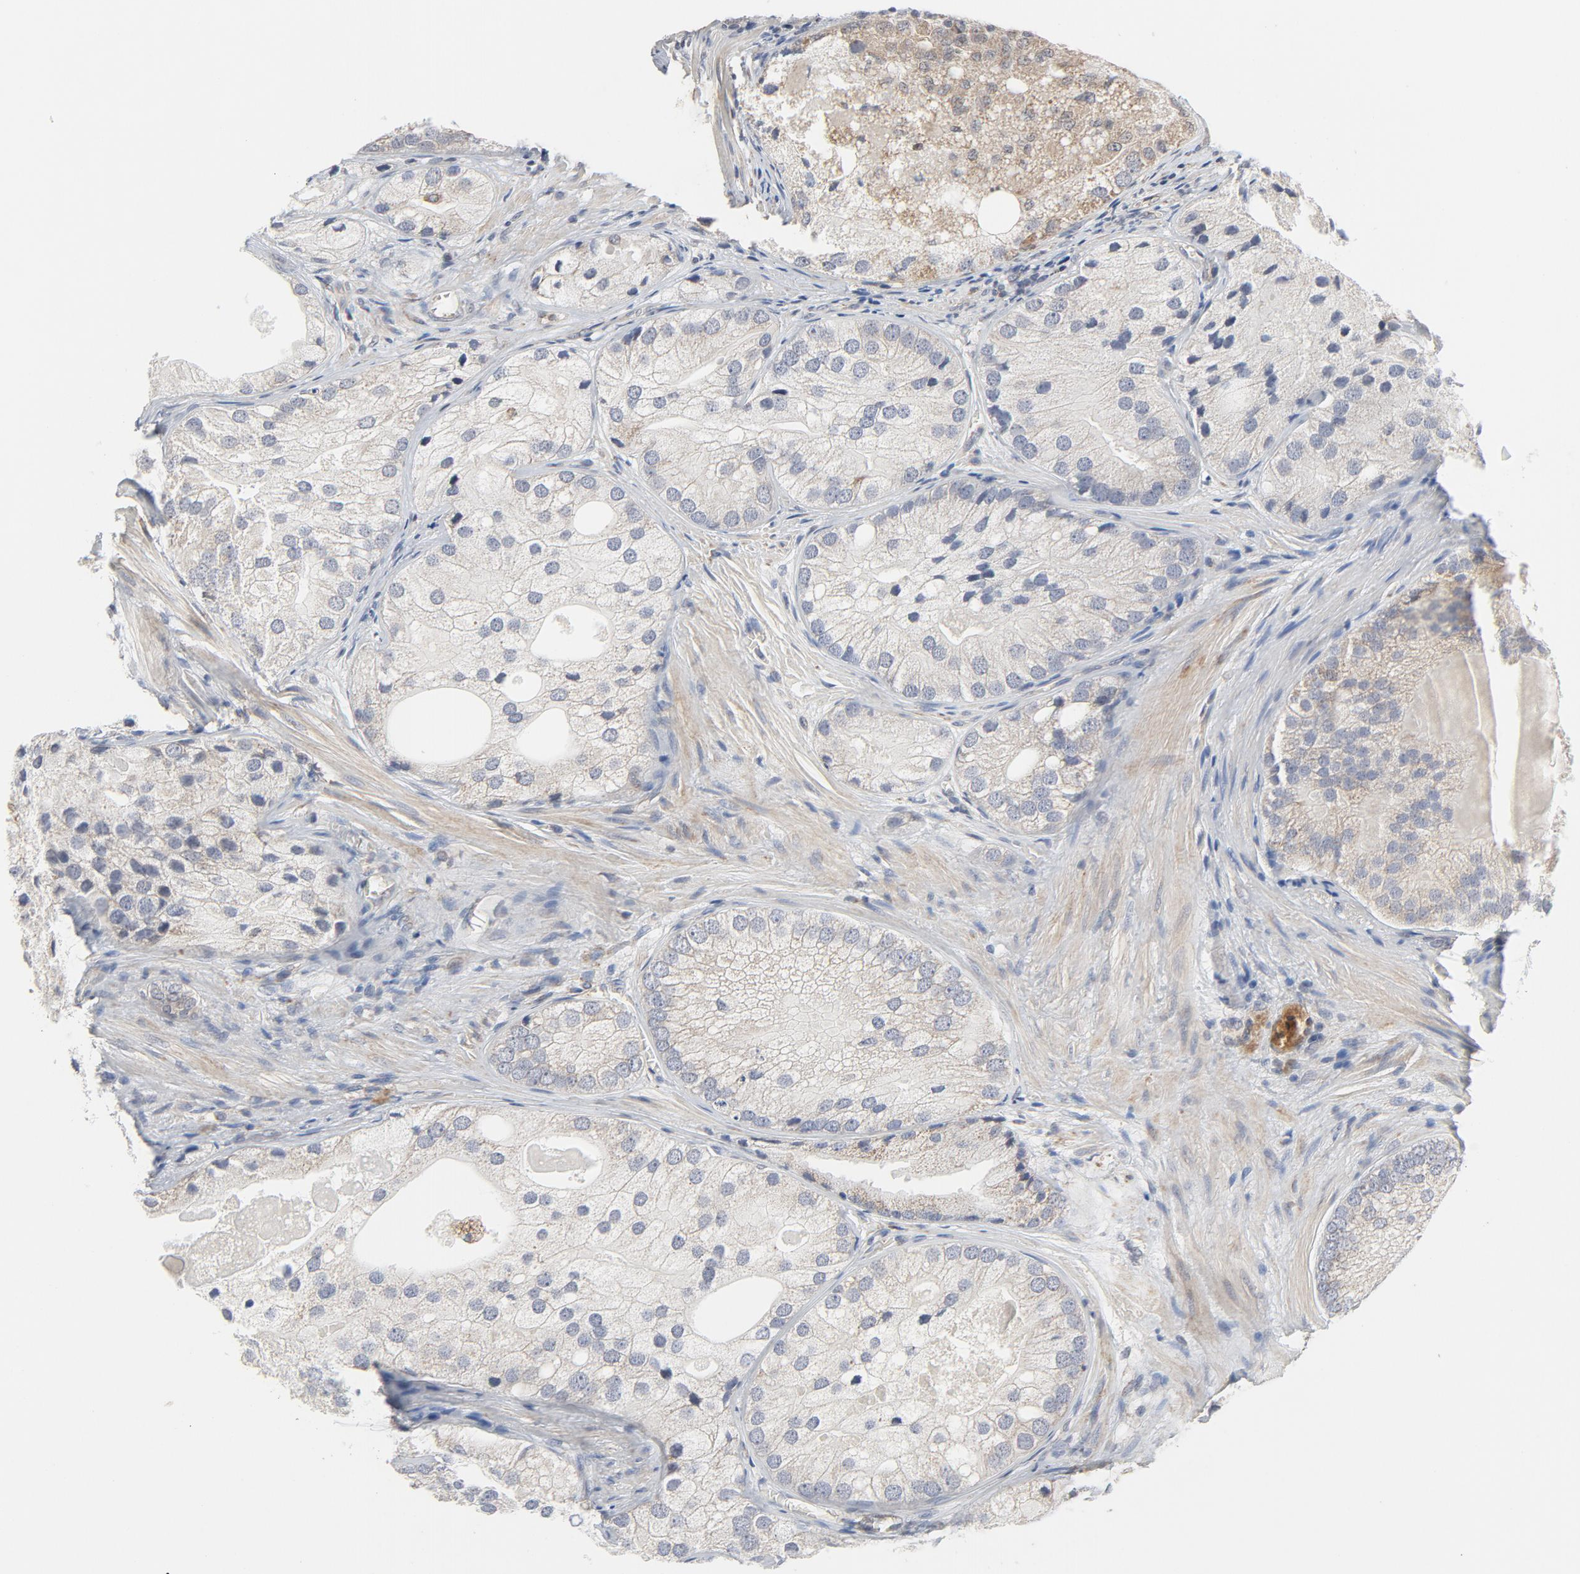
{"staining": {"intensity": "weak", "quantity": "25%-75%", "location": "cytoplasmic/membranous"}, "tissue": "prostate cancer", "cell_type": "Tumor cells", "image_type": "cancer", "snomed": [{"axis": "morphology", "description": "Adenocarcinoma, Low grade"}, {"axis": "topography", "description": "Prostate"}], "caption": "DAB immunohistochemical staining of low-grade adenocarcinoma (prostate) demonstrates weak cytoplasmic/membranous protein staining in about 25%-75% of tumor cells.", "gene": "C14orf119", "patient": {"sex": "male", "age": 69}}